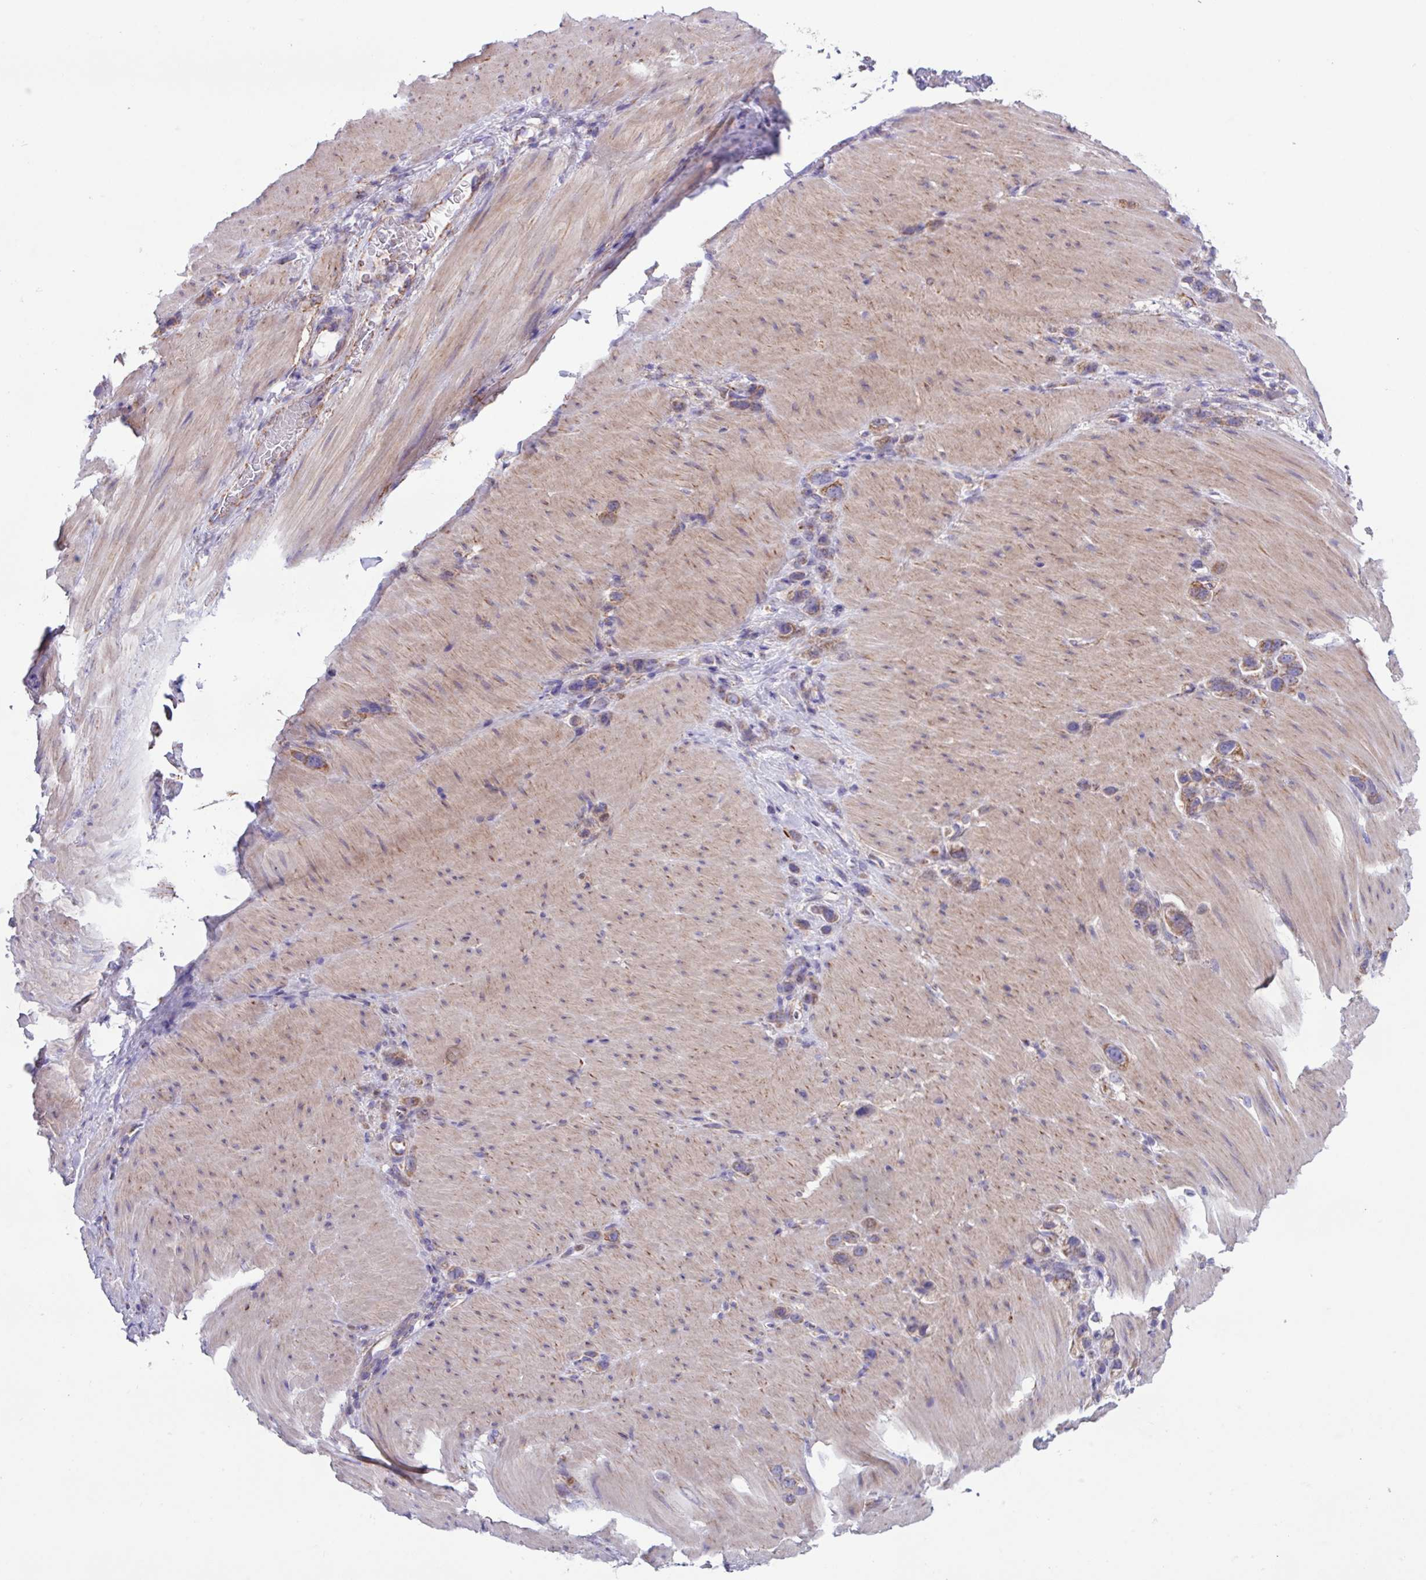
{"staining": {"intensity": "moderate", "quantity": "25%-75%", "location": "cytoplasmic/membranous"}, "tissue": "stomach cancer", "cell_type": "Tumor cells", "image_type": "cancer", "snomed": [{"axis": "morphology", "description": "Adenocarcinoma, NOS"}, {"axis": "topography", "description": "Stomach"}], "caption": "Immunohistochemical staining of human adenocarcinoma (stomach) exhibits moderate cytoplasmic/membranous protein positivity in approximately 25%-75% of tumor cells.", "gene": "OTULIN", "patient": {"sex": "female", "age": 65}}